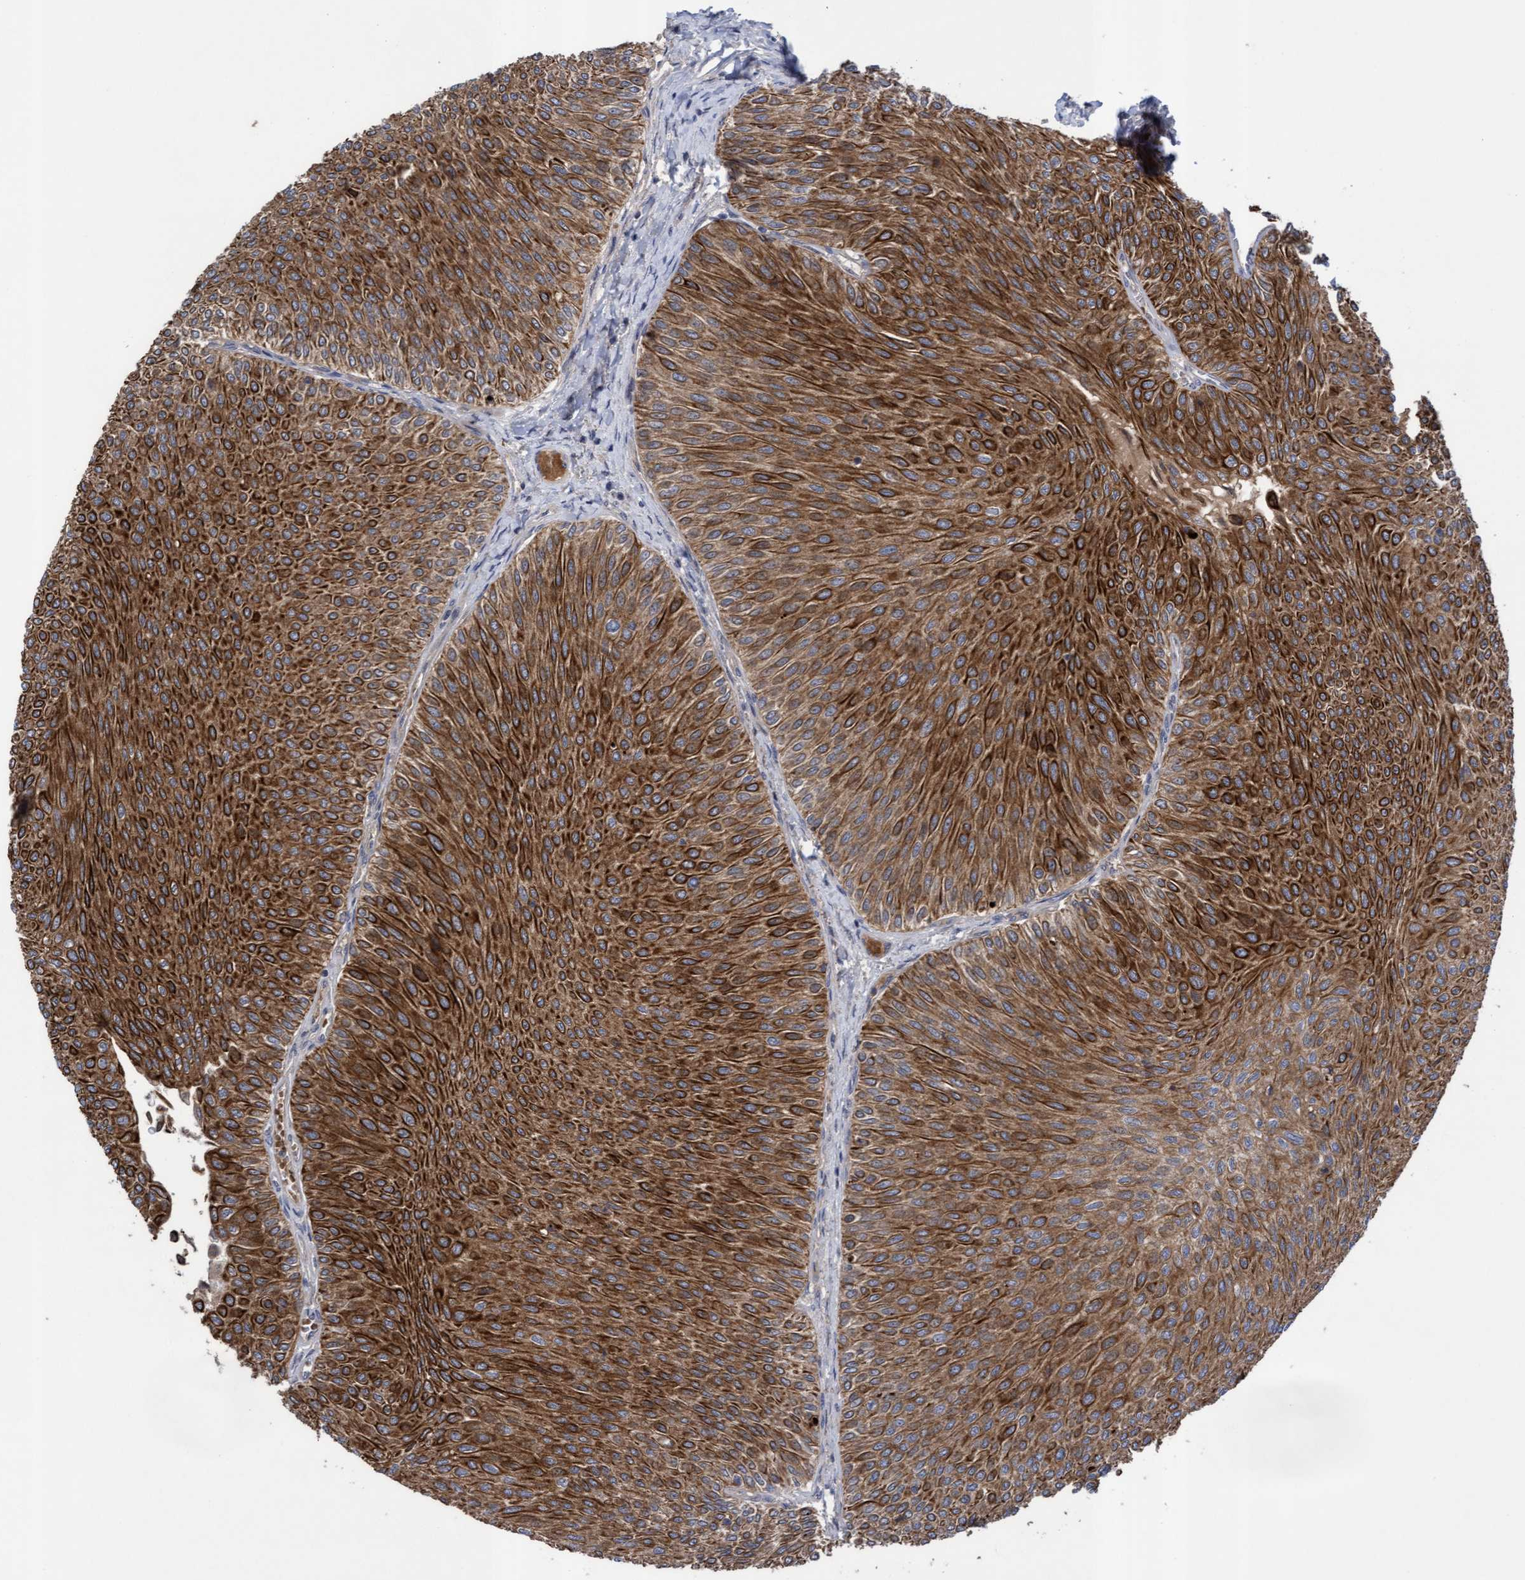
{"staining": {"intensity": "strong", "quantity": ">75%", "location": "cytoplasmic/membranous"}, "tissue": "urothelial cancer", "cell_type": "Tumor cells", "image_type": "cancer", "snomed": [{"axis": "morphology", "description": "Urothelial carcinoma, Low grade"}, {"axis": "topography", "description": "Urinary bladder"}], "caption": "Tumor cells reveal strong cytoplasmic/membranous staining in approximately >75% of cells in urothelial cancer.", "gene": "COBL", "patient": {"sex": "male", "age": 78}}